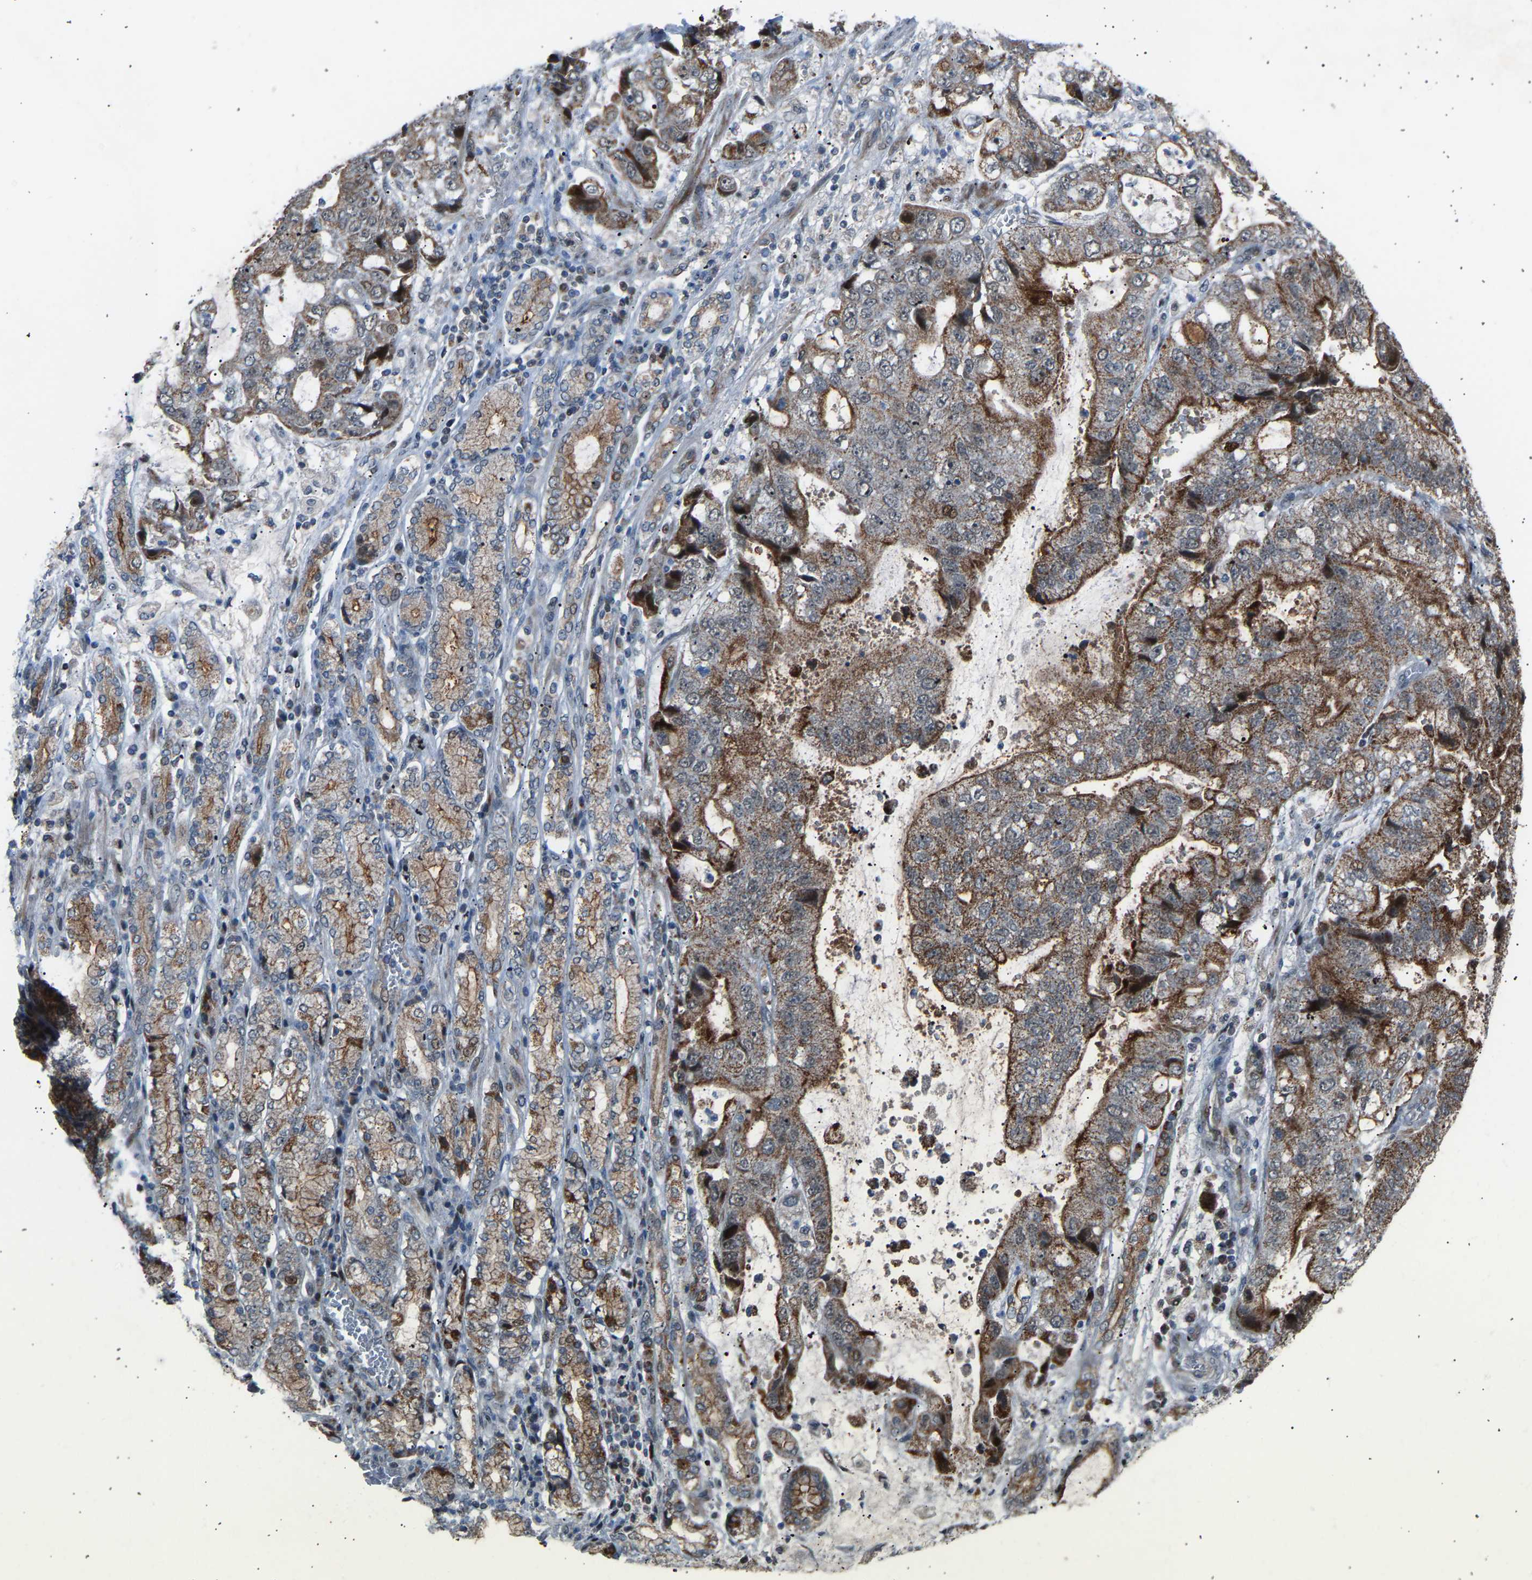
{"staining": {"intensity": "moderate", "quantity": "25%-75%", "location": "cytoplasmic/membranous"}, "tissue": "stomach cancer", "cell_type": "Tumor cells", "image_type": "cancer", "snomed": [{"axis": "morphology", "description": "Normal tissue, NOS"}, {"axis": "morphology", "description": "Adenocarcinoma, NOS"}, {"axis": "topography", "description": "Stomach"}], "caption": "Immunohistochemistry (IHC) of human adenocarcinoma (stomach) demonstrates medium levels of moderate cytoplasmic/membranous expression in about 25%-75% of tumor cells.", "gene": "VPS41", "patient": {"sex": "male", "age": 62}}